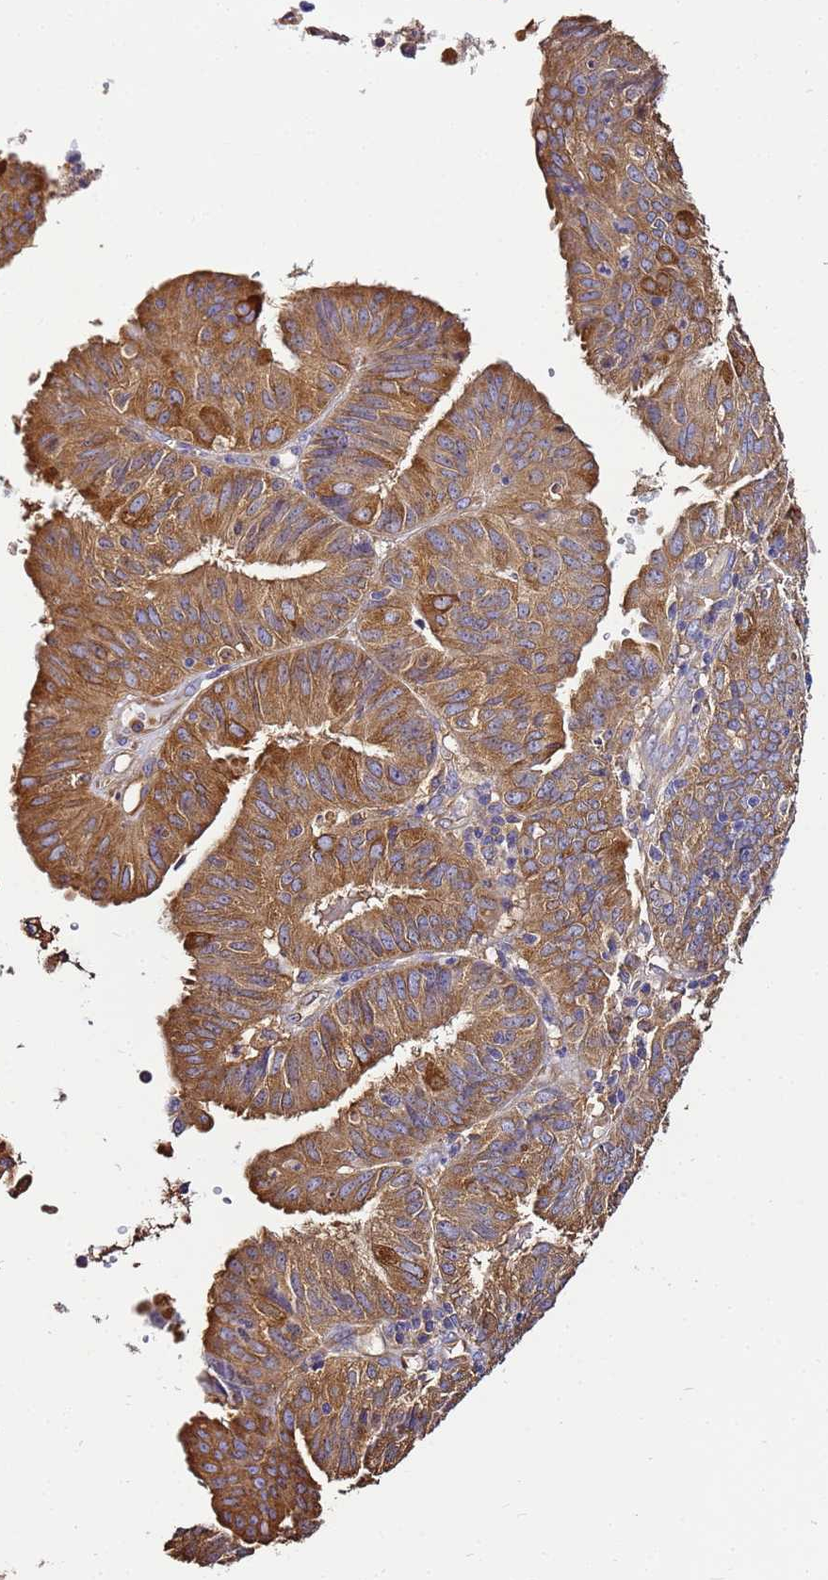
{"staining": {"intensity": "moderate", "quantity": ">75%", "location": "cytoplasmic/membranous"}, "tissue": "endometrial cancer", "cell_type": "Tumor cells", "image_type": "cancer", "snomed": [{"axis": "morphology", "description": "Adenocarcinoma, NOS"}, {"axis": "topography", "description": "Endometrium"}], "caption": "Moderate cytoplasmic/membranous positivity is identified in approximately >75% of tumor cells in endometrial adenocarcinoma.", "gene": "NARS1", "patient": {"sex": "female", "age": 56}}